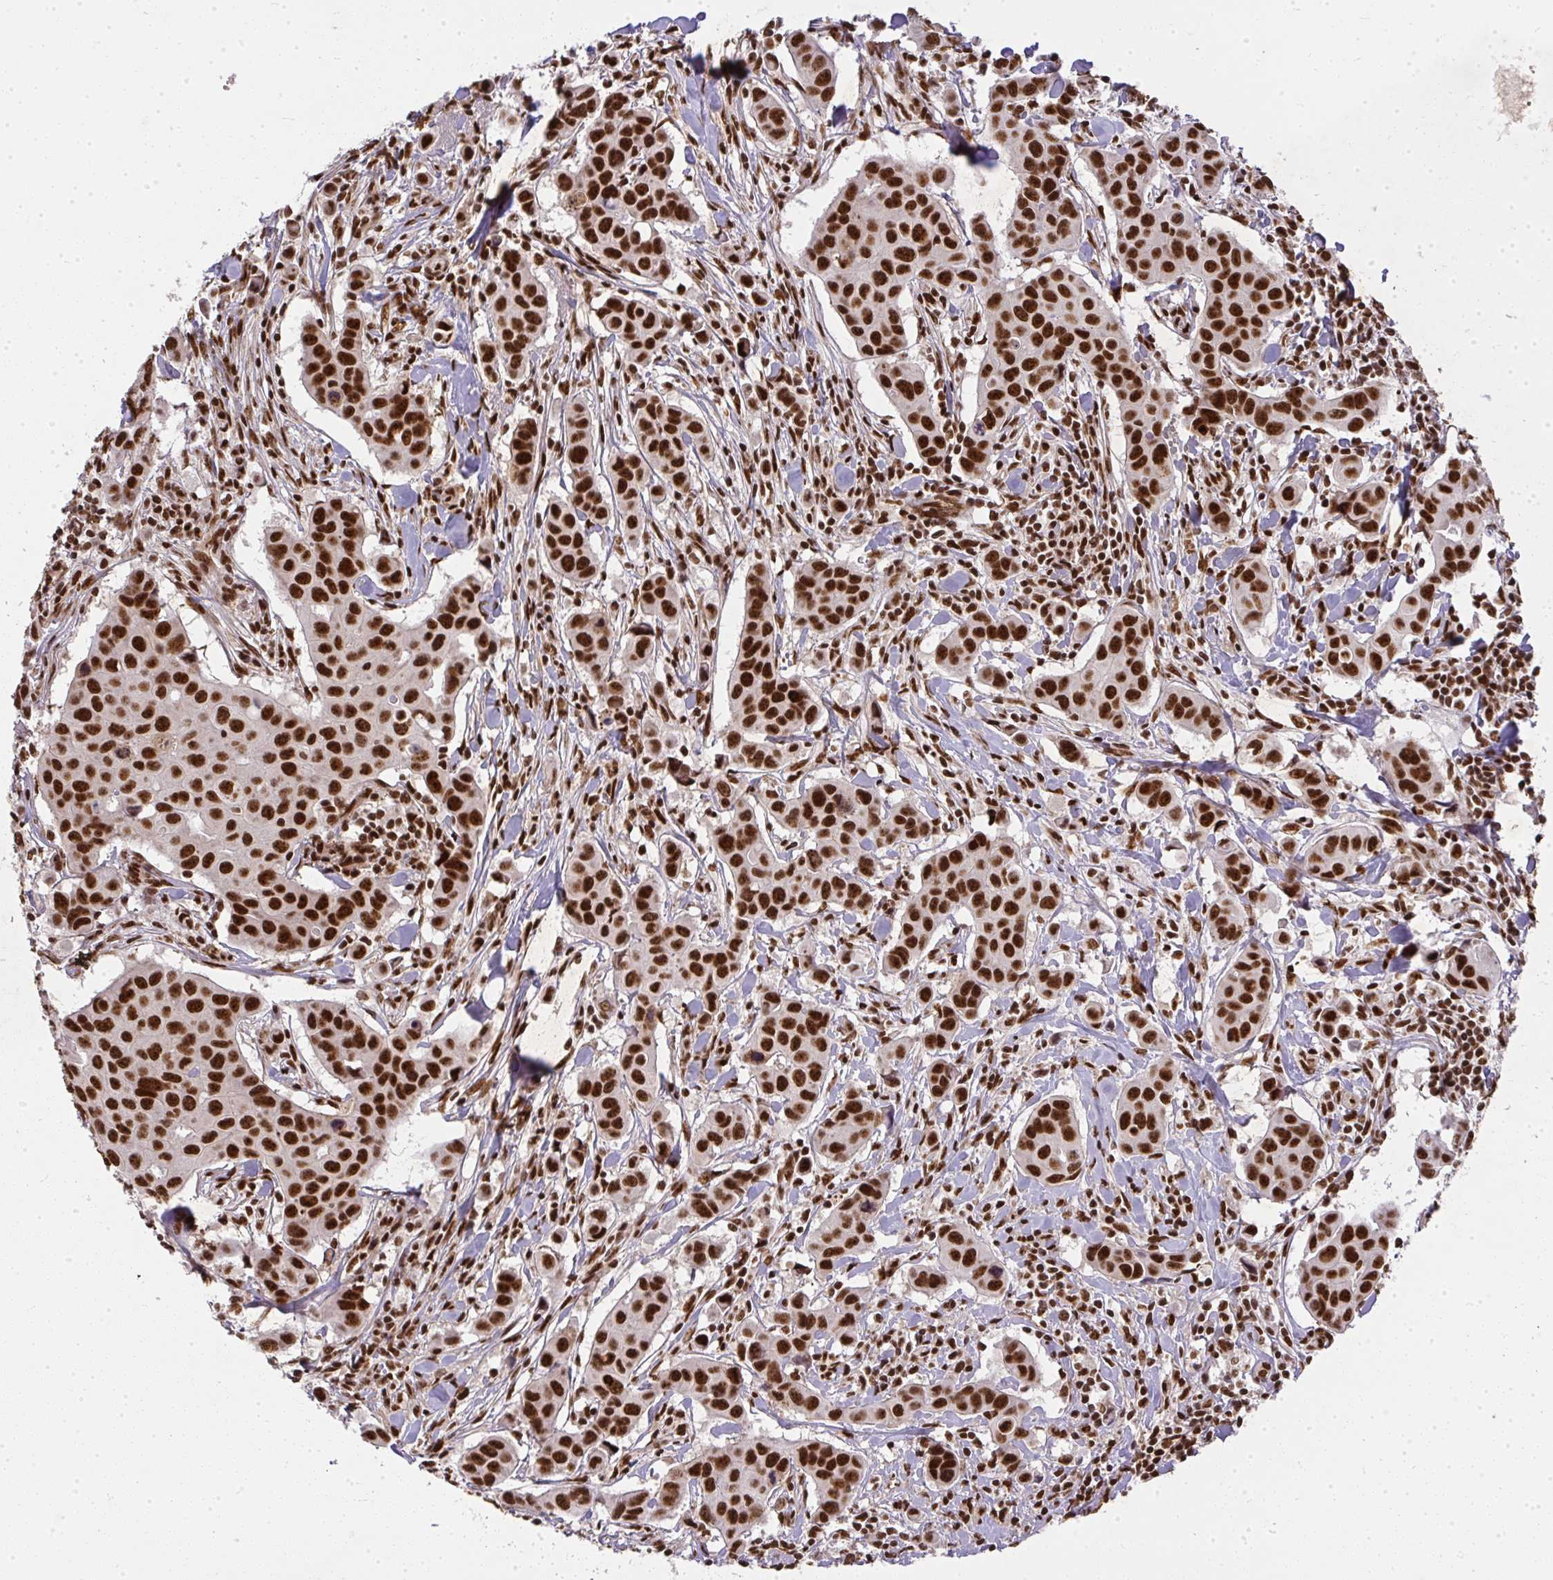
{"staining": {"intensity": "strong", "quantity": ">75%", "location": "nuclear"}, "tissue": "breast cancer", "cell_type": "Tumor cells", "image_type": "cancer", "snomed": [{"axis": "morphology", "description": "Duct carcinoma"}, {"axis": "topography", "description": "Breast"}], "caption": "Immunohistochemical staining of breast cancer (infiltrating ductal carcinoma) demonstrates strong nuclear protein expression in about >75% of tumor cells. (DAB (3,3'-diaminobenzidine) = brown stain, brightfield microscopy at high magnification).", "gene": "U2AF1", "patient": {"sex": "female", "age": 24}}